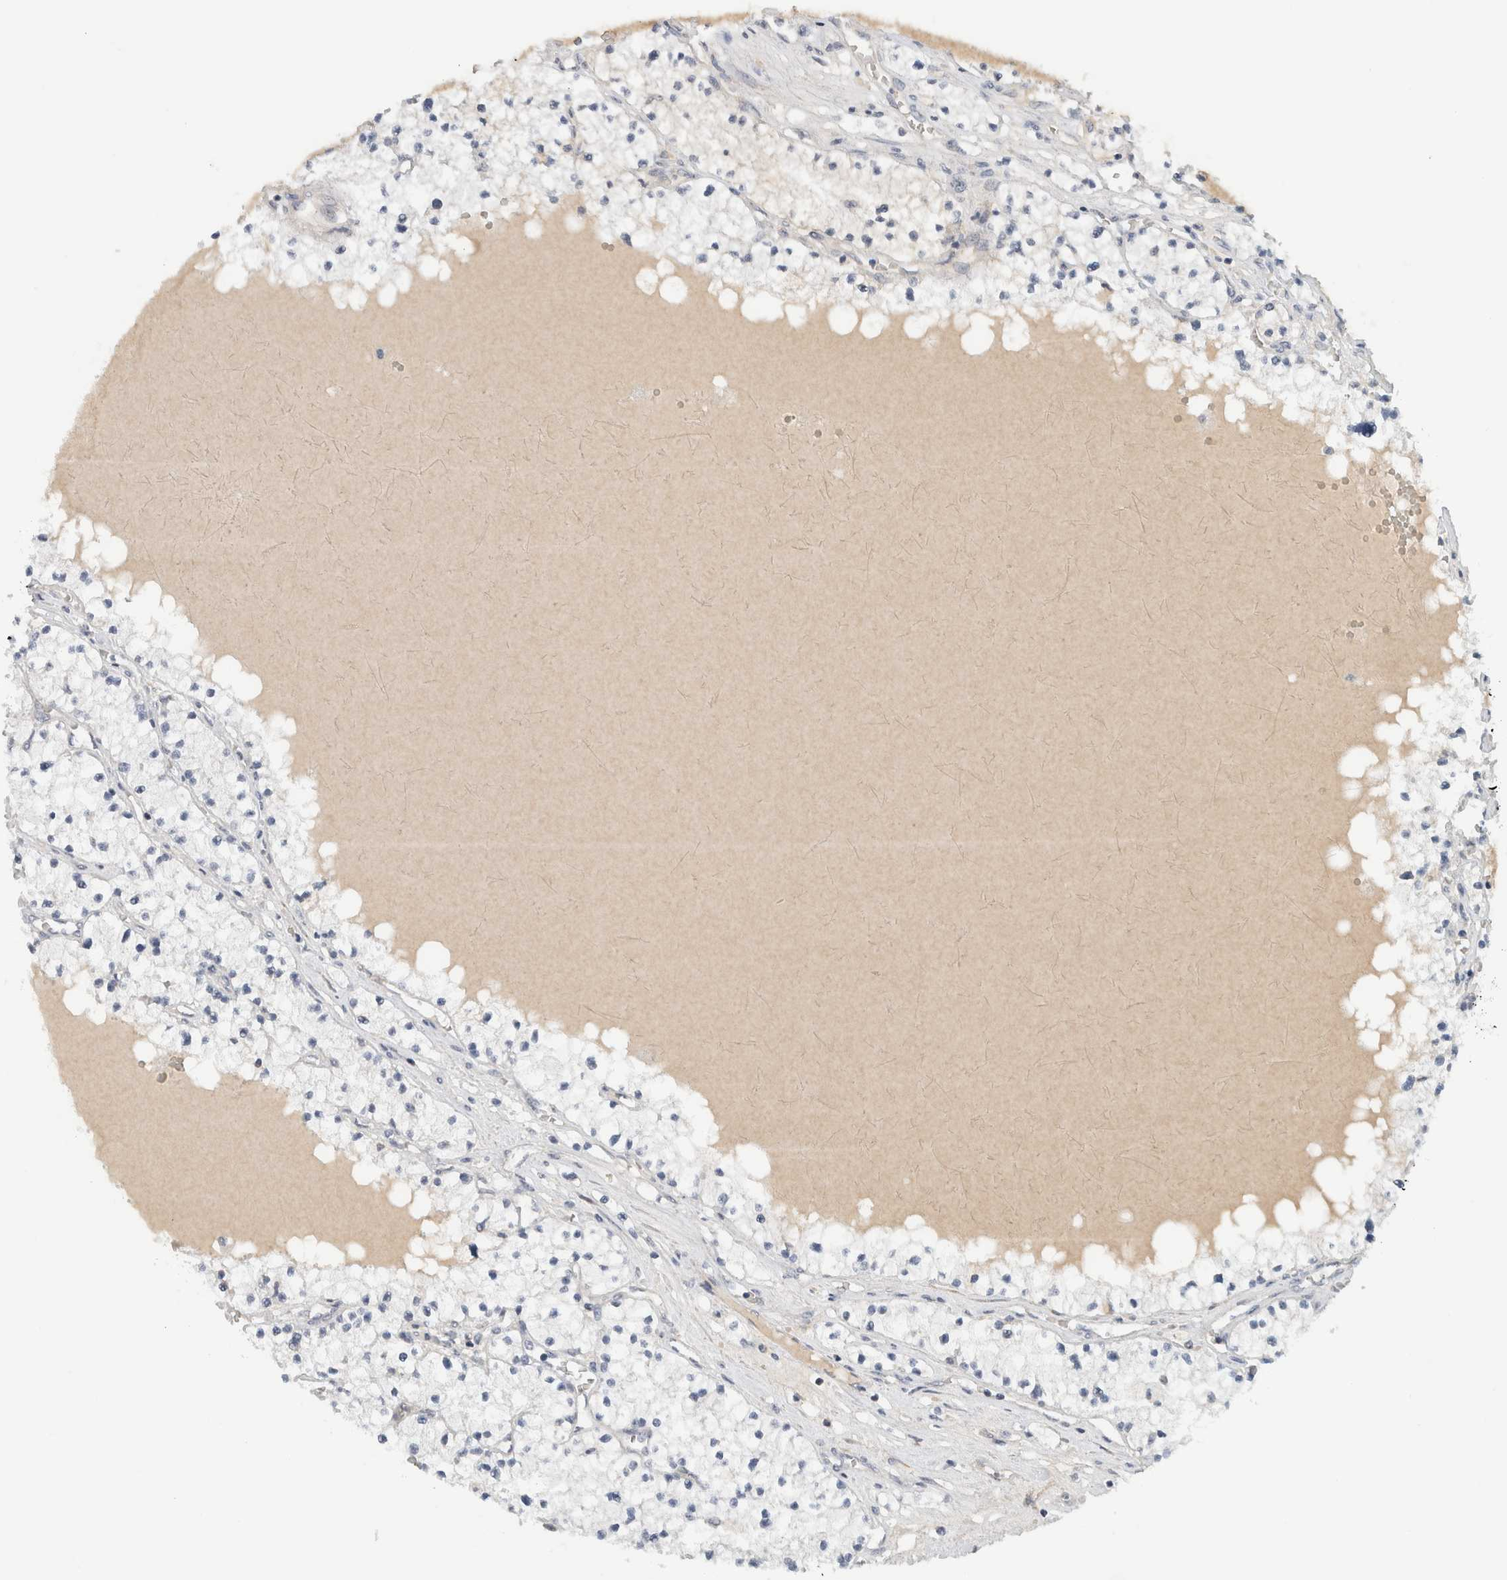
{"staining": {"intensity": "negative", "quantity": "none", "location": "none"}, "tissue": "renal cancer", "cell_type": "Tumor cells", "image_type": "cancer", "snomed": [{"axis": "morphology", "description": "Normal tissue, NOS"}, {"axis": "morphology", "description": "Adenocarcinoma, NOS"}, {"axis": "topography", "description": "Kidney"}], "caption": "Immunohistochemistry of renal adenocarcinoma reveals no staining in tumor cells.", "gene": "HCN3", "patient": {"sex": "male", "age": 68}}